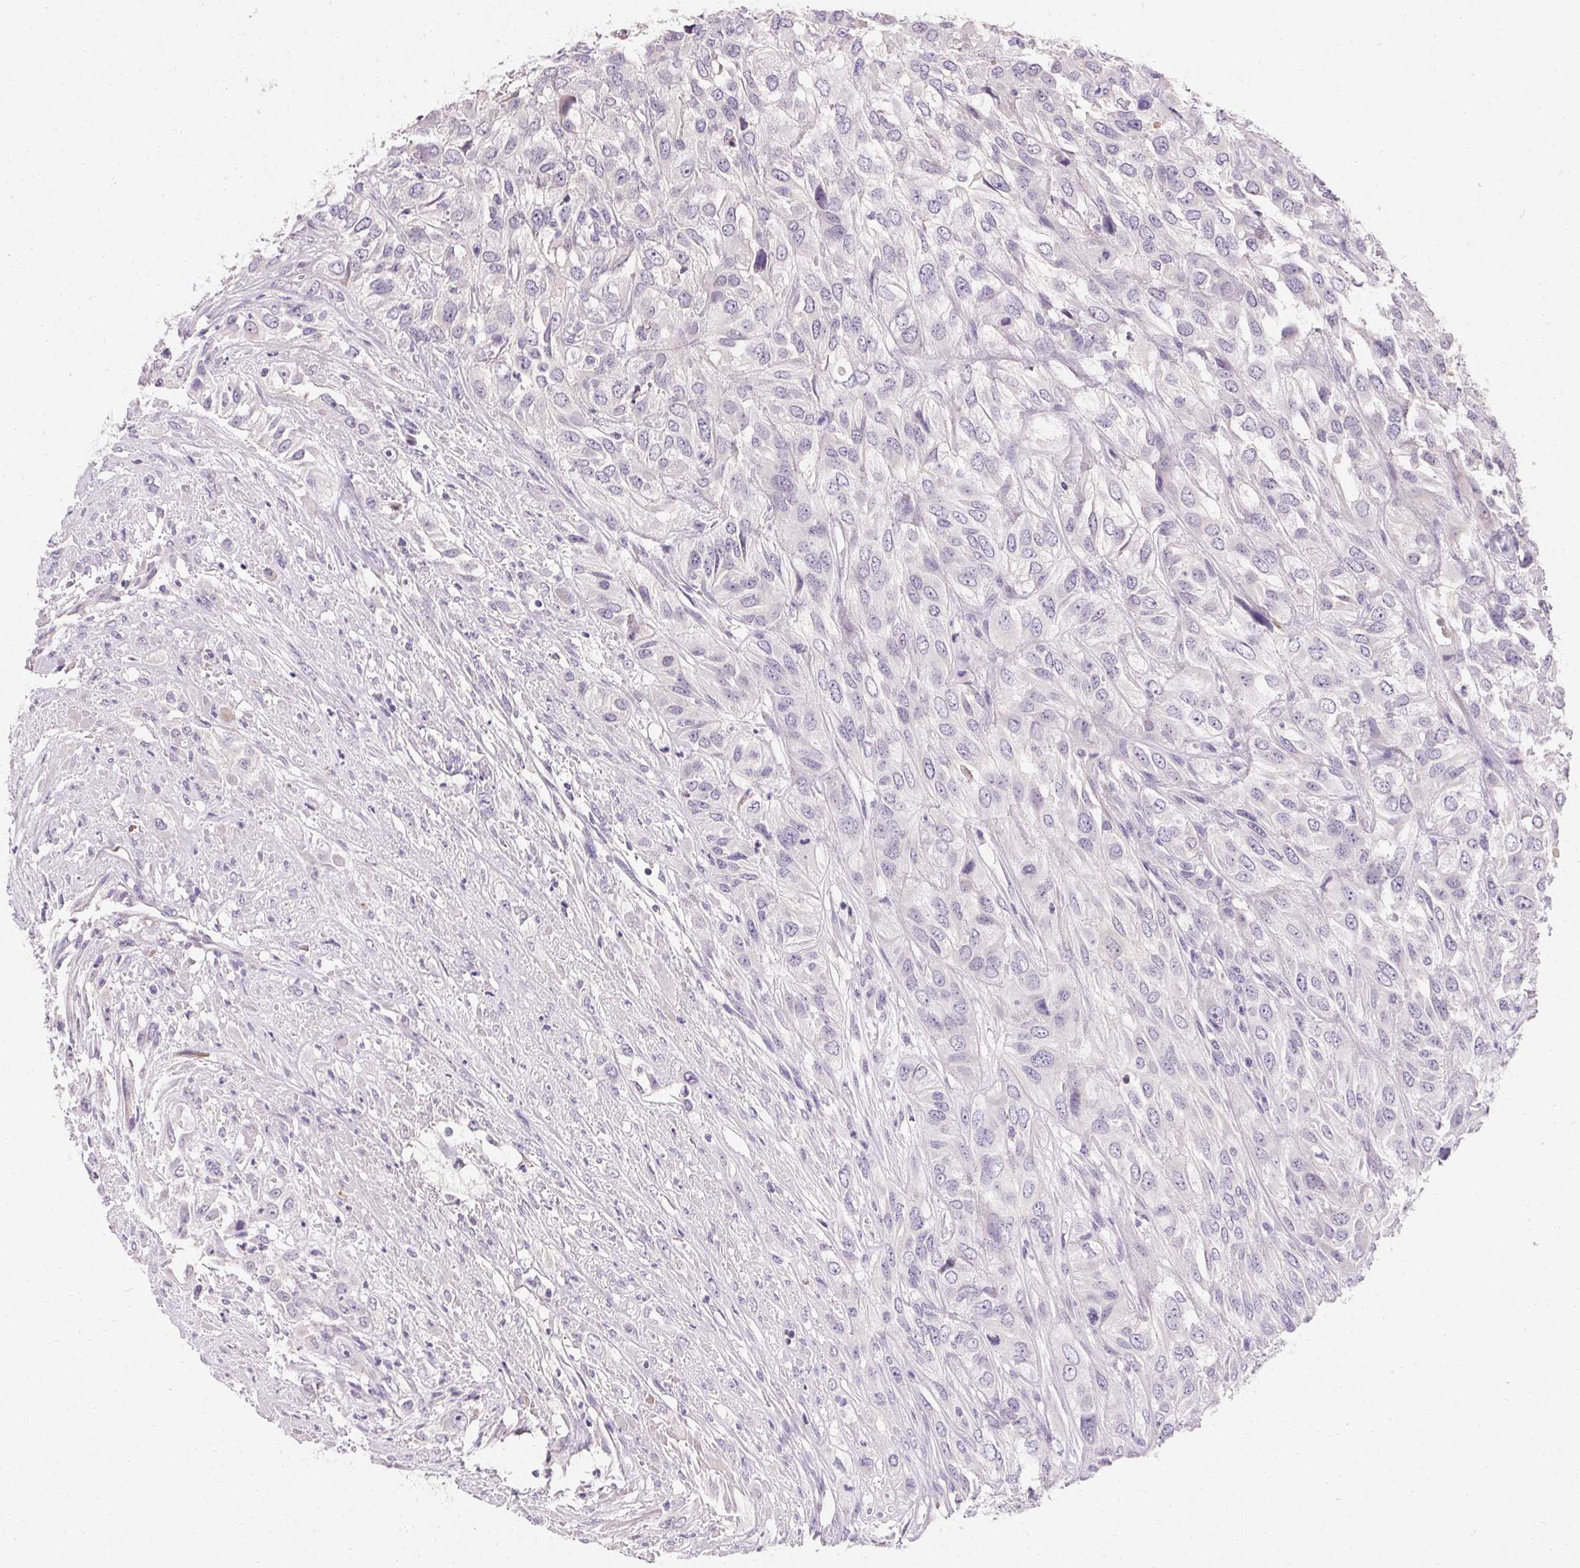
{"staining": {"intensity": "negative", "quantity": "none", "location": "none"}, "tissue": "urothelial cancer", "cell_type": "Tumor cells", "image_type": "cancer", "snomed": [{"axis": "morphology", "description": "Urothelial carcinoma, High grade"}, {"axis": "topography", "description": "Urinary bladder"}], "caption": "Tumor cells show no significant expression in high-grade urothelial carcinoma.", "gene": "TRIP13", "patient": {"sex": "male", "age": 67}}